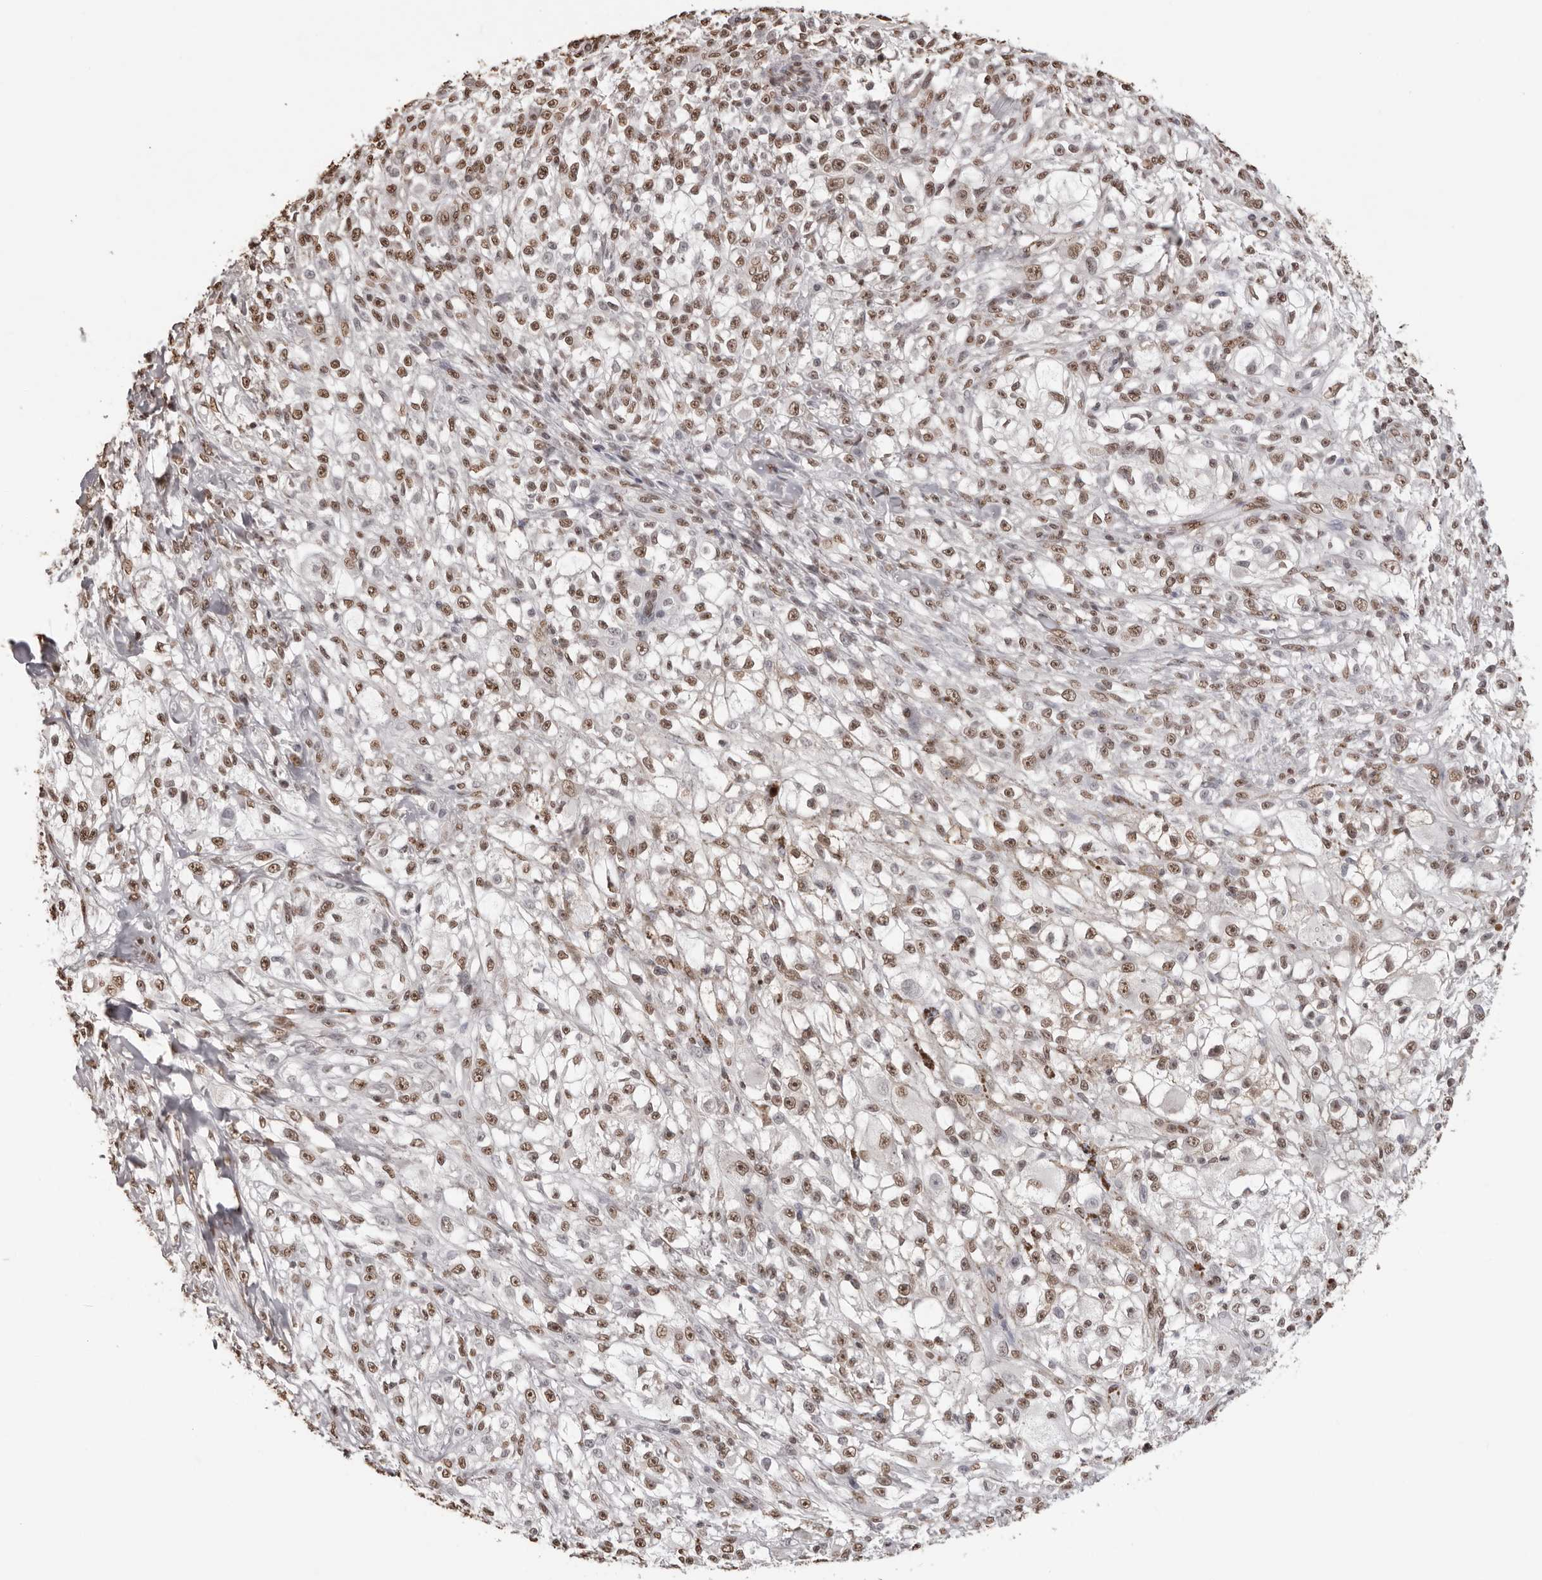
{"staining": {"intensity": "moderate", "quantity": ">75%", "location": "nuclear"}, "tissue": "melanoma", "cell_type": "Tumor cells", "image_type": "cancer", "snomed": [{"axis": "morphology", "description": "Malignant melanoma, NOS"}, {"axis": "topography", "description": "Skin of head"}], "caption": "Immunohistochemistry (IHC) (DAB) staining of human melanoma shows moderate nuclear protein expression in about >75% of tumor cells.", "gene": "OLIG3", "patient": {"sex": "male", "age": 83}}